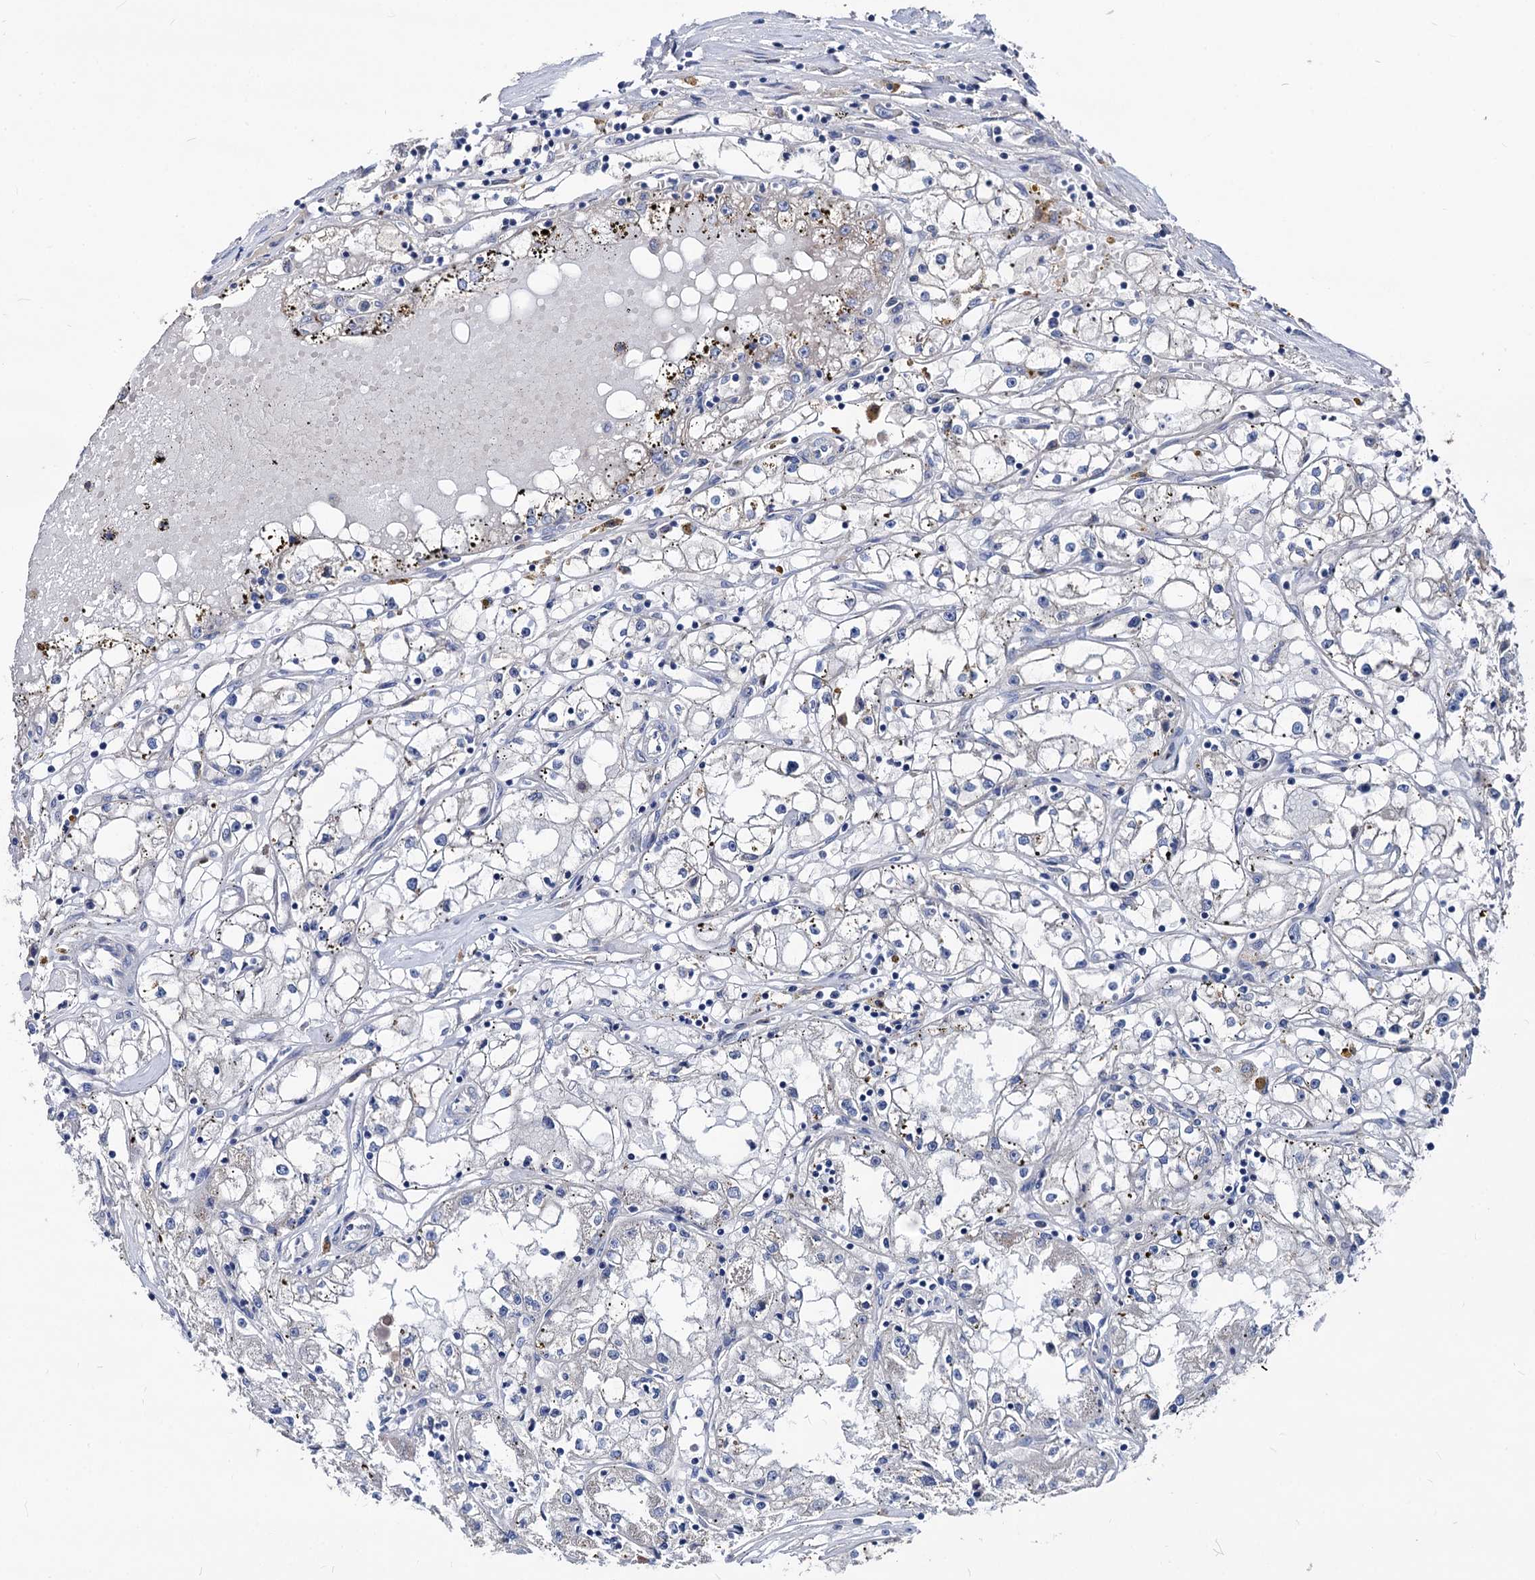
{"staining": {"intensity": "negative", "quantity": "none", "location": "none"}, "tissue": "renal cancer", "cell_type": "Tumor cells", "image_type": "cancer", "snomed": [{"axis": "morphology", "description": "Adenocarcinoma, NOS"}, {"axis": "topography", "description": "Kidney"}], "caption": "Immunohistochemistry (IHC) of human renal adenocarcinoma demonstrates no staining in tumor cells. (DAB (3,3'-diaminobenzidine) IHC with hematoxylin counter stain).", "gene": "SMAGP", "patient": {"sex": "male", "age": 56}}